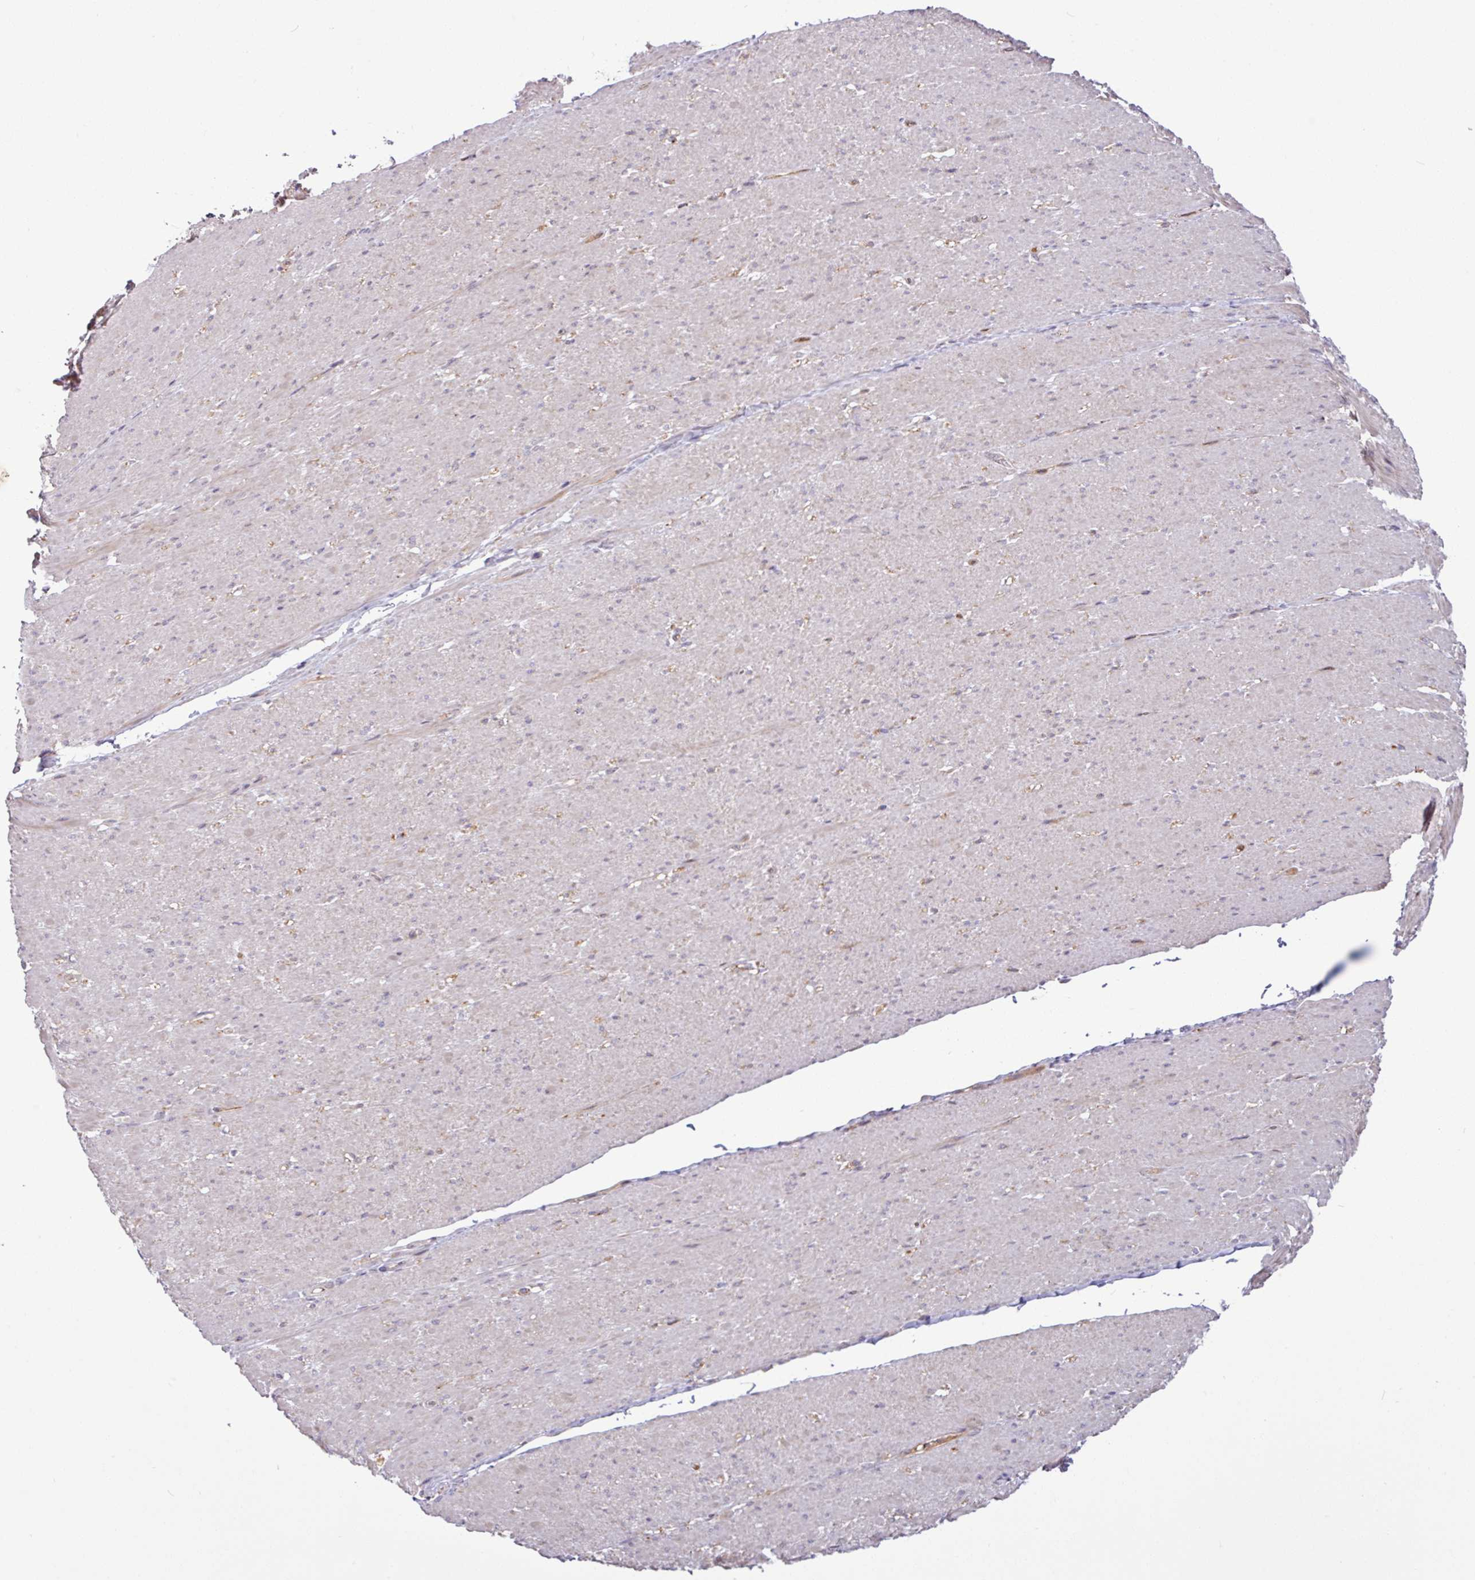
{"staining": {"intensity": "weak", "quantity": "25%-75%", "location": "cytoplasmic/membranous"}, "tissue": "smooth muscle", "cell_type": "Smooth muscle cells", "image_type": "normal", "snomed": [{"axis": "morphology", "description": "Normal tissue, NOS"}, {"axis": "topography", "description": "Smooth muscle"}, {"axis": "topography", "description": "Rectum"}], "caption": "A brown stain labels weak cytoplasmic/membranous expression of a protein in smooth muscle cells of normal smooth muscle. (Stains: DAB in brown, nuclei in blue, Microscopy: brightfield microscopy at high magnification).", "gene": "B4GALNT4", "patient": {"sex": "male", "age": 53}}